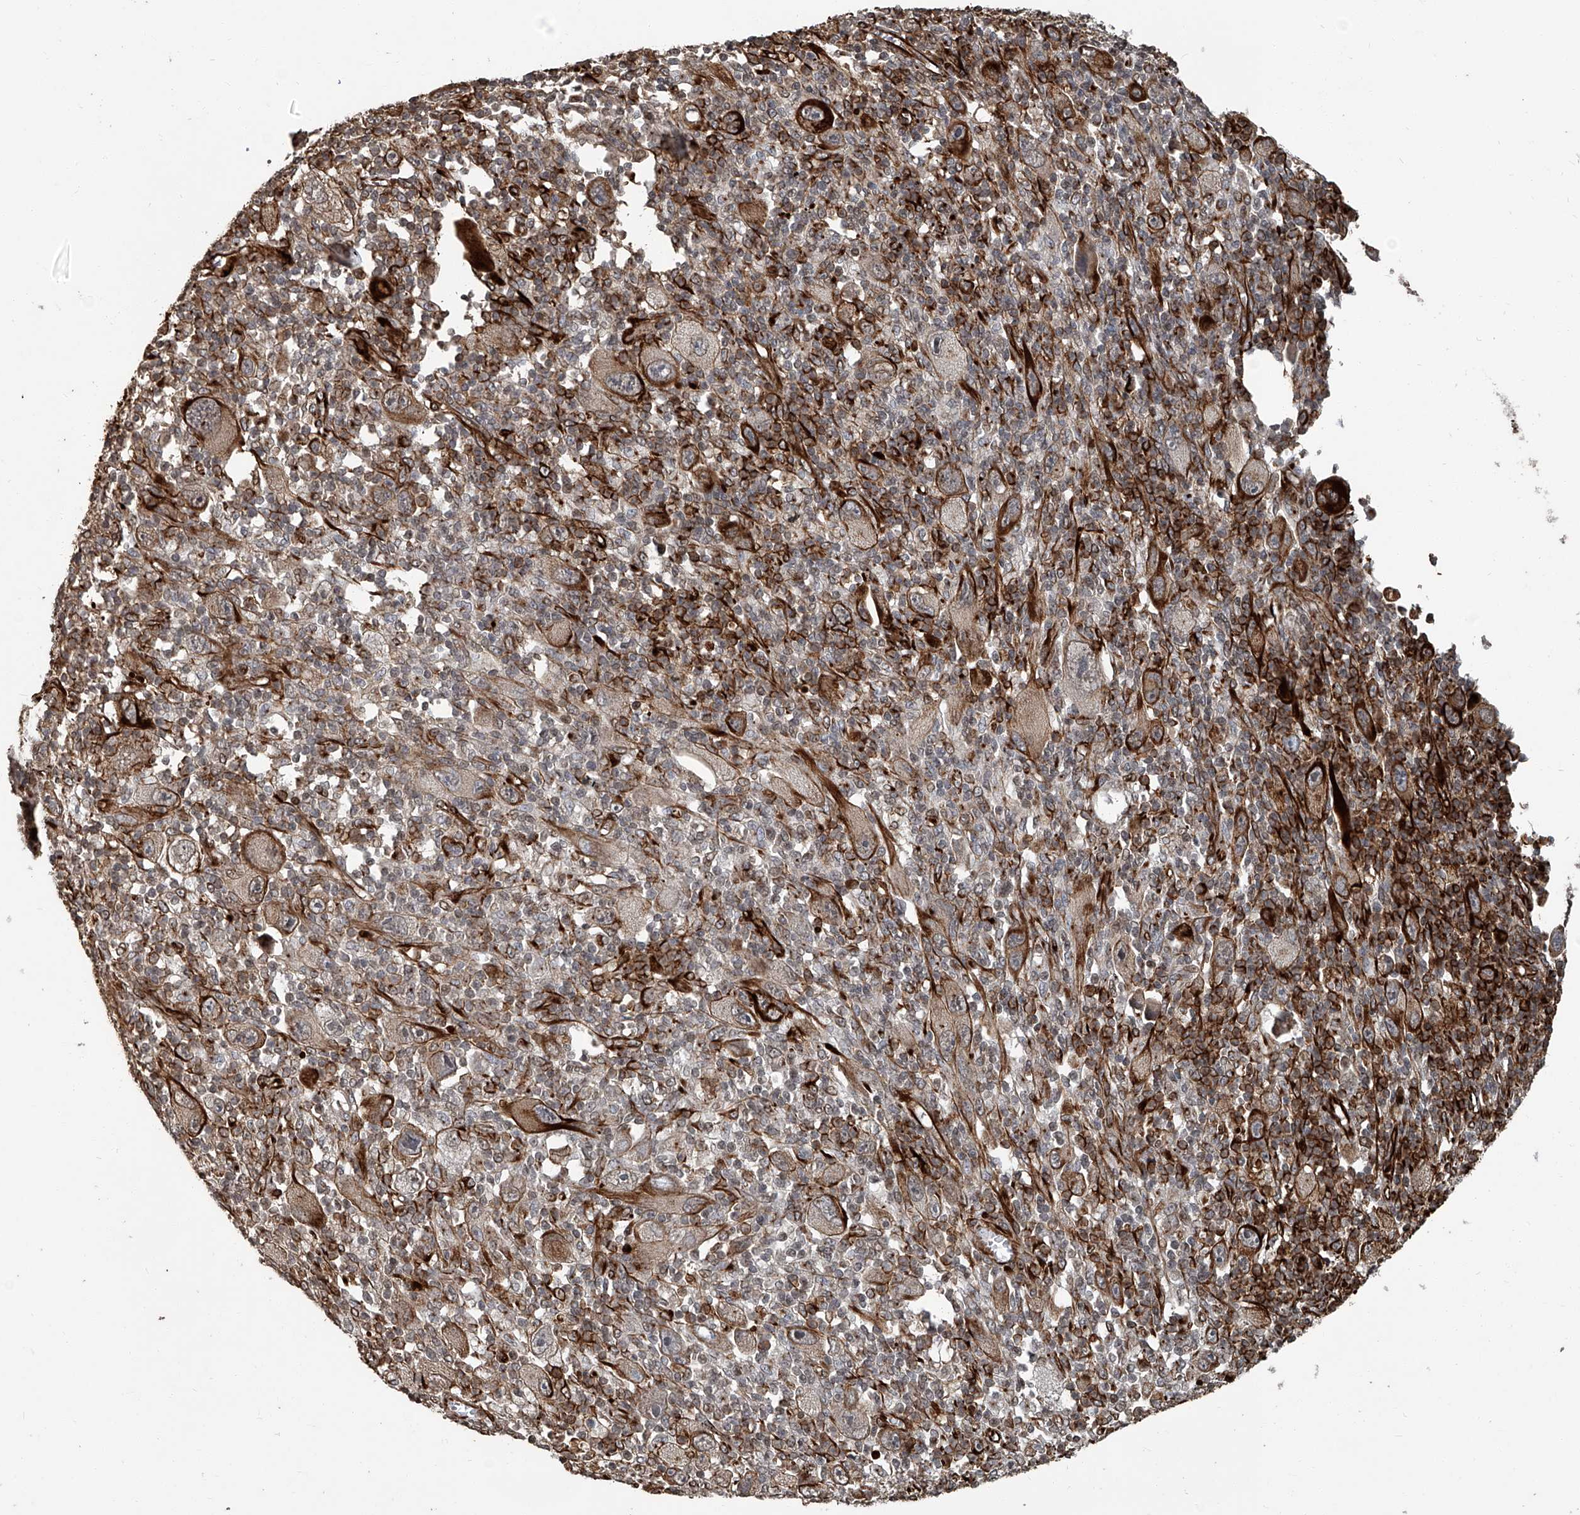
{"staining": {"intensity": "strong", "quantity": "<25%", "location": "cytoplasmic/membranous"}, "tissue": "melanoma", "cell_type": "Tumor cells", "image_type": "cancer", "snomed": [{"axis": "morphology", "description": "Malignant melanoma, Metastatic site"}, {"axis": "topography", "description": "Skin"}], "caption": "Tumor cells display medium levels of strong cytoplasmic/membranous expression in about <25% of cells in malignant melanoma (metastatic site). (DAB (3,3'-diaminobenzidine) = brown stain, brightfield microscopy at high magnification).", "gene": "GPR132", "patient": {"sex": "female", "age": 56}}